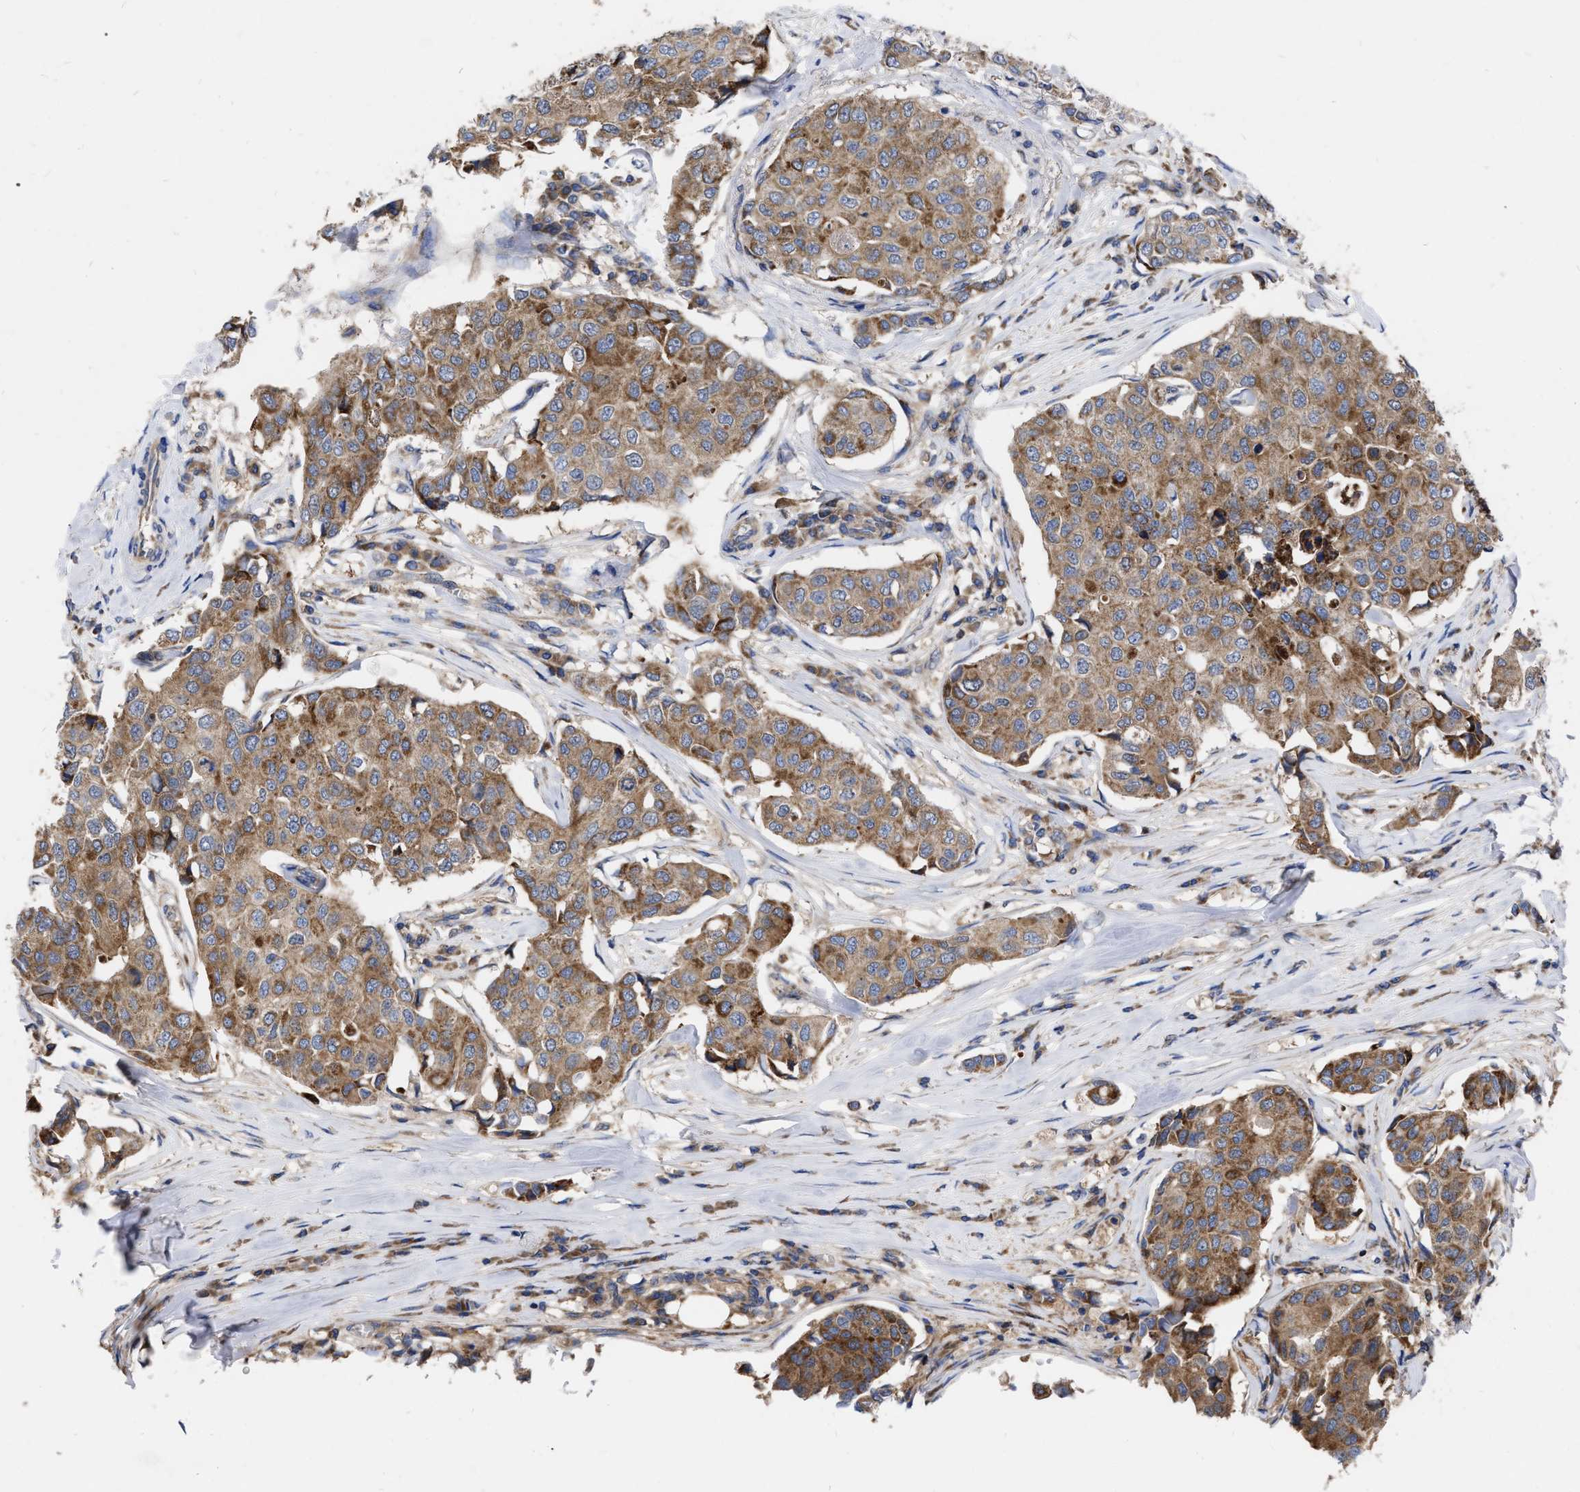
{"staining": {"intensity": "moderate", "quantity": ">75%", "location": "cytoplasmic/membranous"}, "tissue": "breast cancer", "cell_type": "Tumor cells", "image_type": "cancer", "snomed": [{"axis": "morphology", "description": "Duct carcinoma"}, {"axis": "topography", "description": "Breast"}], "caption": "Immunohistochemical staining of breast infiltrating ductal carcinoma displays medium levels of moderate cytoplasmic/membranous positivity in about >75% of tumor cells. Using DAB (brown) and hematoxylin (blue) stains, captured at high magnification using brightfield microscopy.", "gene": "CDKN2C", "patient": {"sex": "female", "age": 80}}